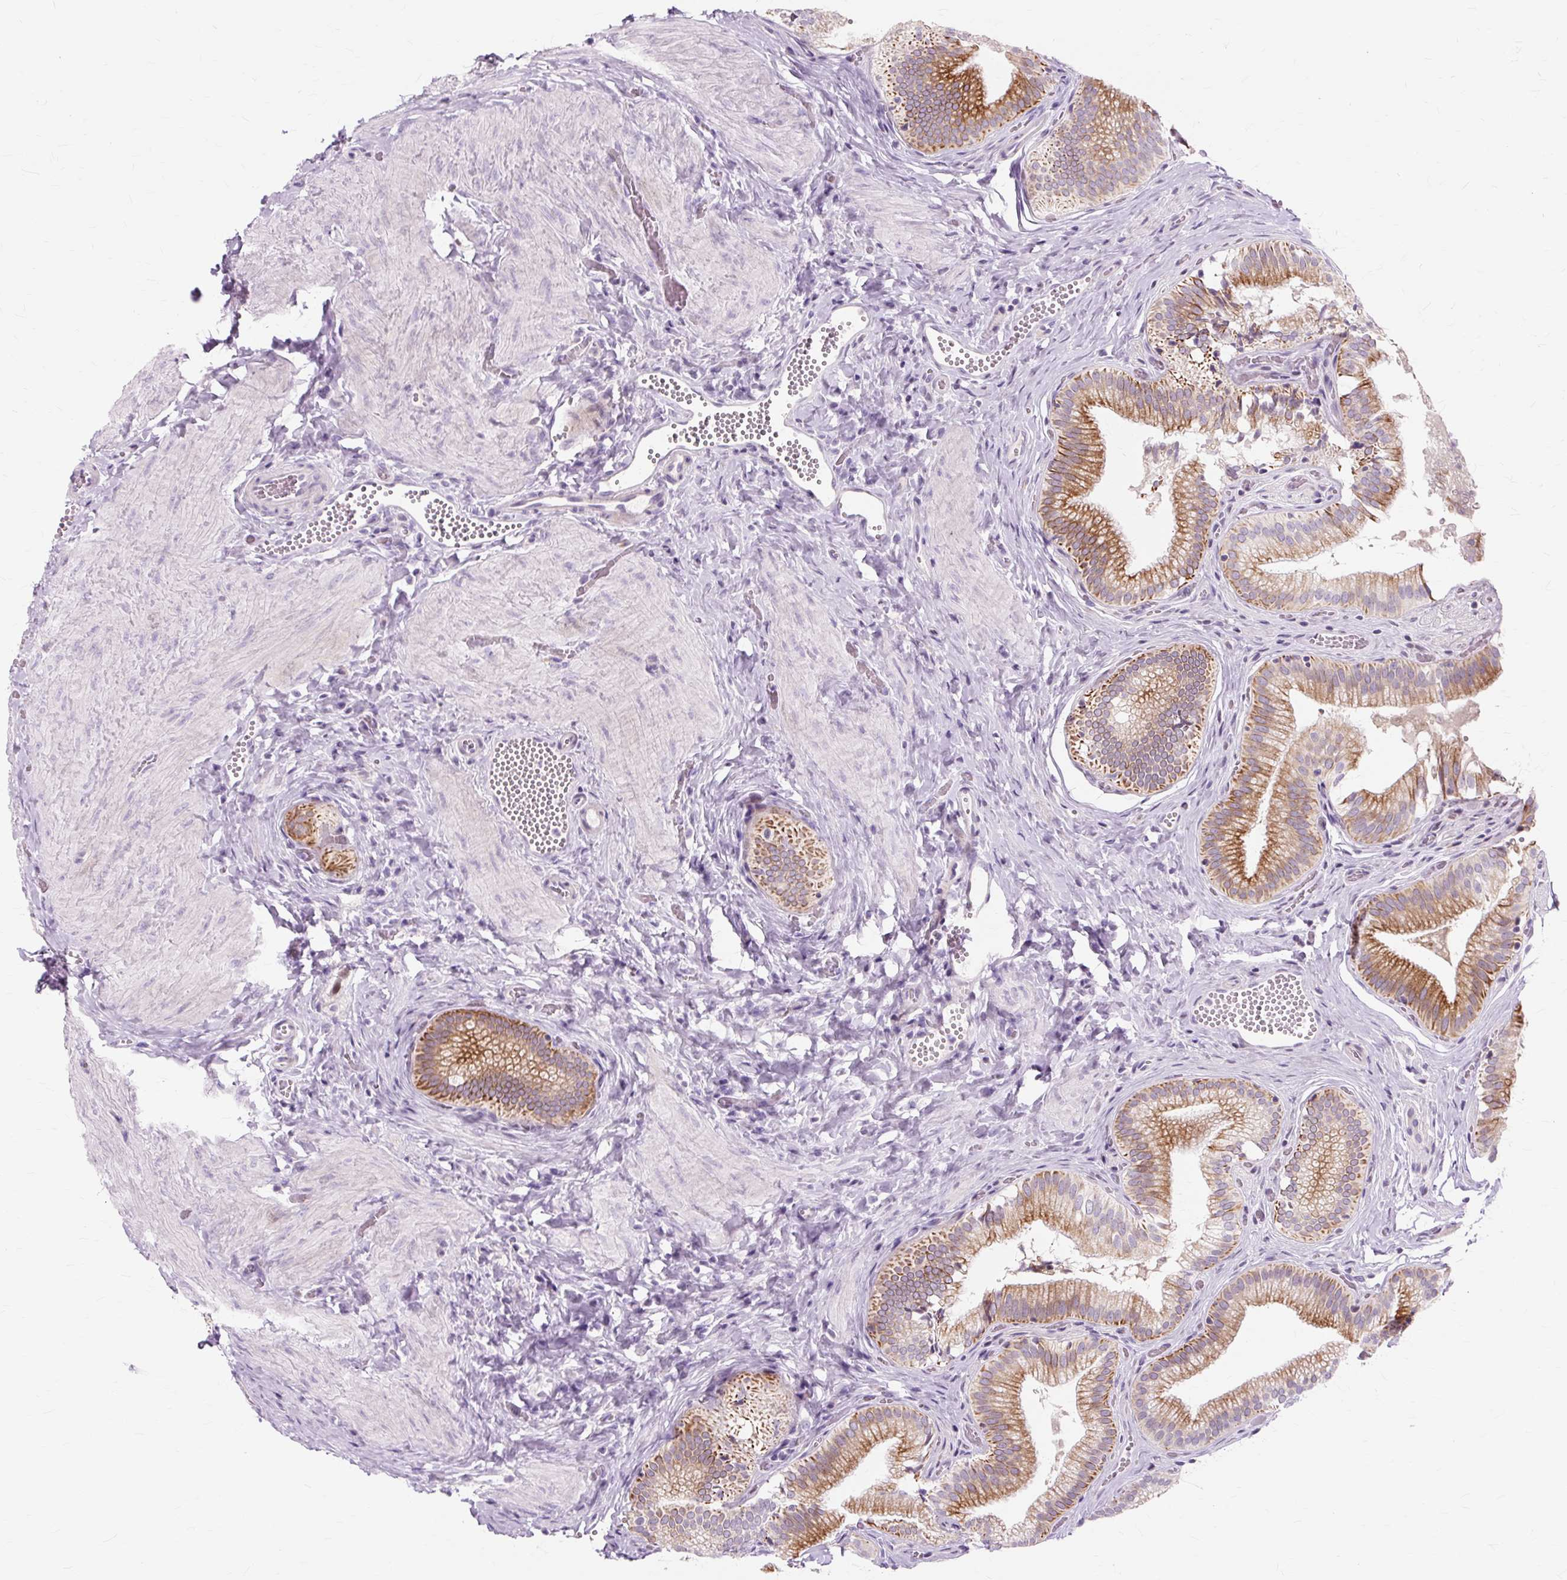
{"staining": {"intensity": "moderate", "quantity": "25%-75%", "location": "cytoplasmic/membranous"}, "tissue": "gallbladder", "cell_type": "Glandular cells", "image_type": "normal", "snomed": [{"axis": "morphology", "description": "Normal tissue, NOS"}, {"axis": "topography", "description": "Gallbladder"}], "caption": "Gallbladder stained with IHC displays moderate cytoplasmic/membranous staining in approximately 25%-75% of glandular cells. The protein of interest is stained brown, and the nuclei are stained in blue (DAB IHC with brightfield microscopy, high magnification).", "gene": "IRX2", "patient": {"sex": "male", "age": 17}}